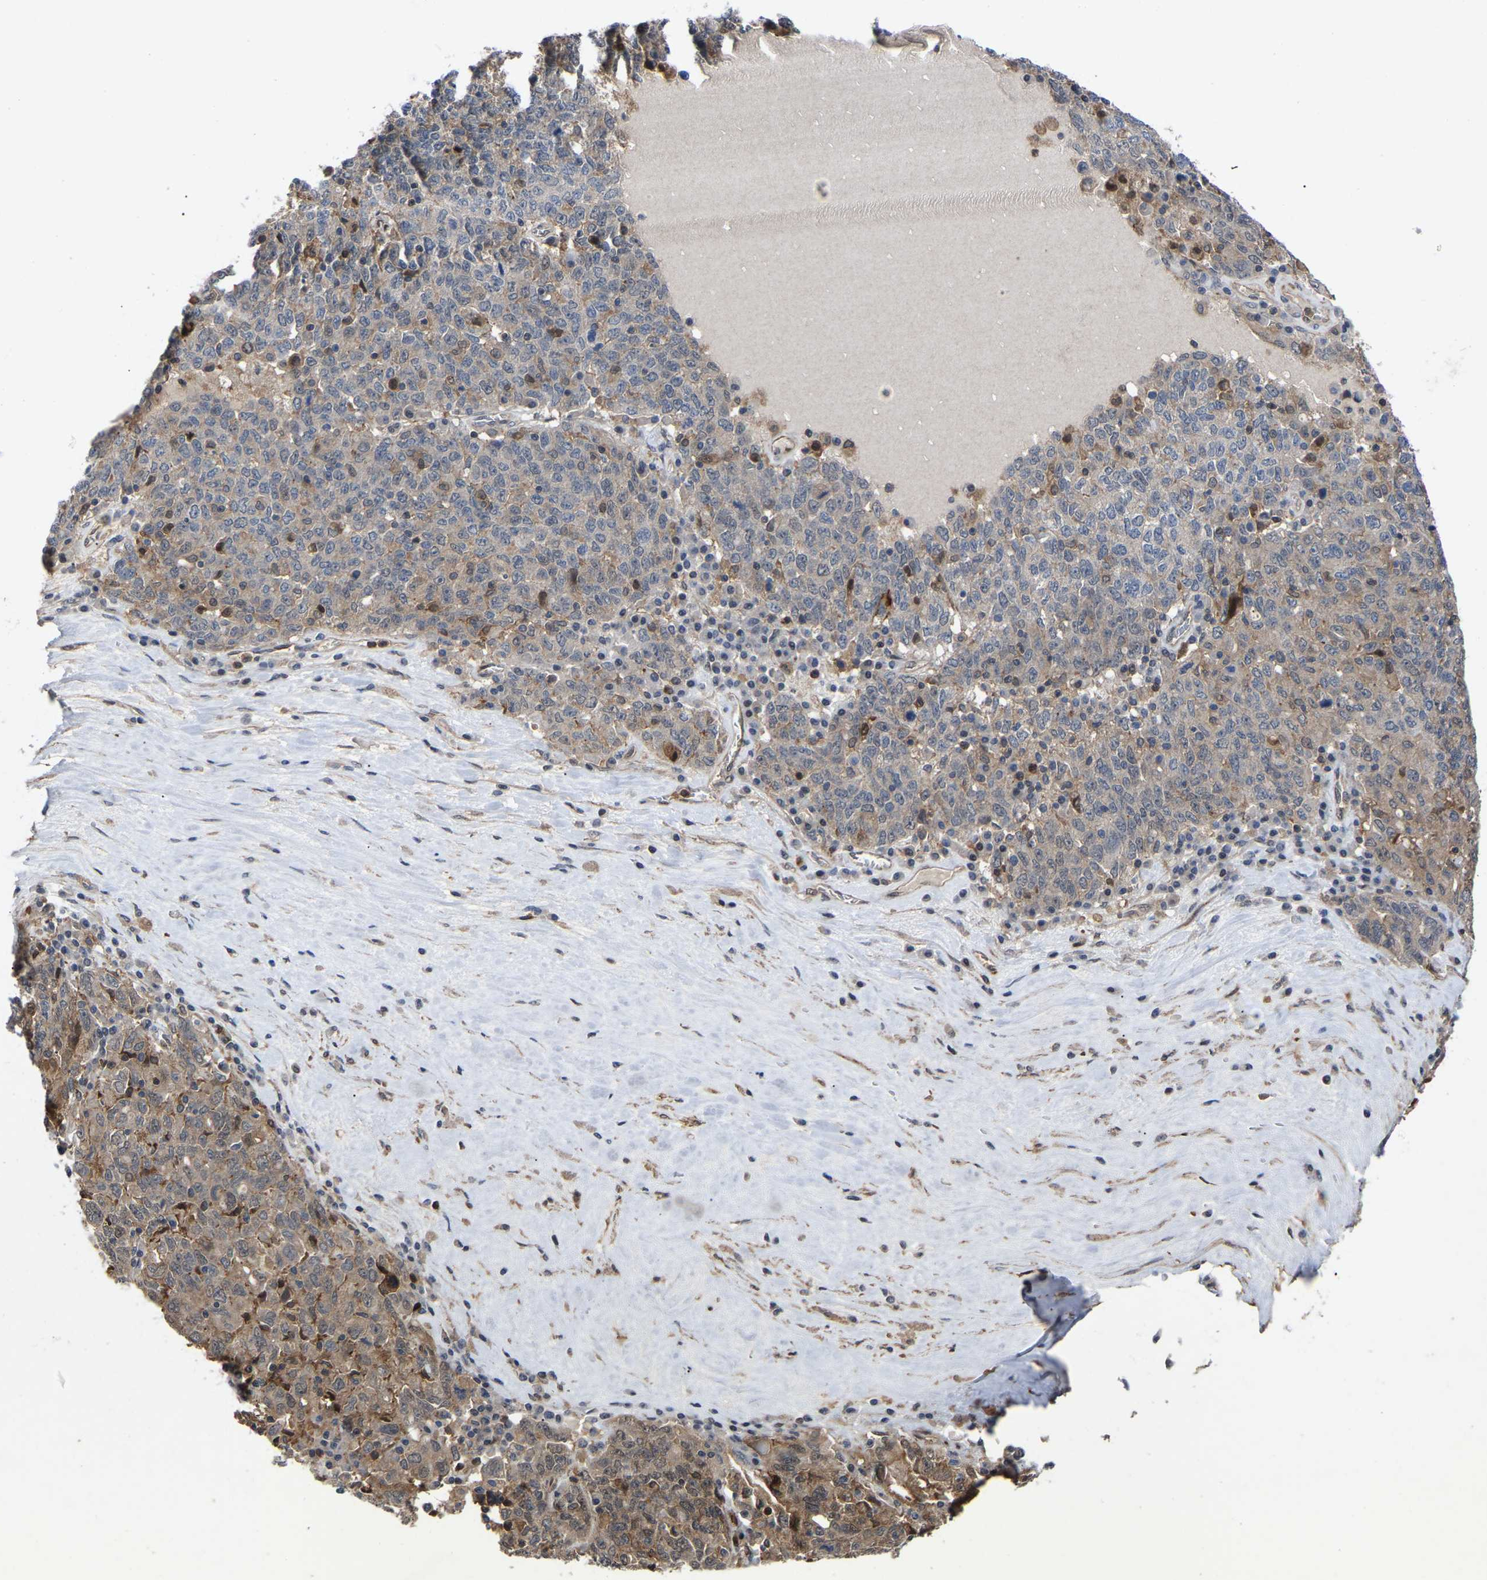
{"staining": {"intensity": "moderate", "quantity": "25%-75%", "location": "cytoplasmic/membranous"}, "tissue": "ovarian cancer", "cell_type": "Tumor cells", "image_type": "cancer", "snomed": [{"axis": "morphology", "description": "Carcinoma, endometroid"}, {"axis": "topography", "description": "Ovary"}], "caption": "The micrograph shows staining of ovarian cancer, revealing moderate cytoplasmic/membranous protein positivity (brown color) within tumor cells.", "gene": "CIT", "patient": {"sex": "female", "age": 62}}